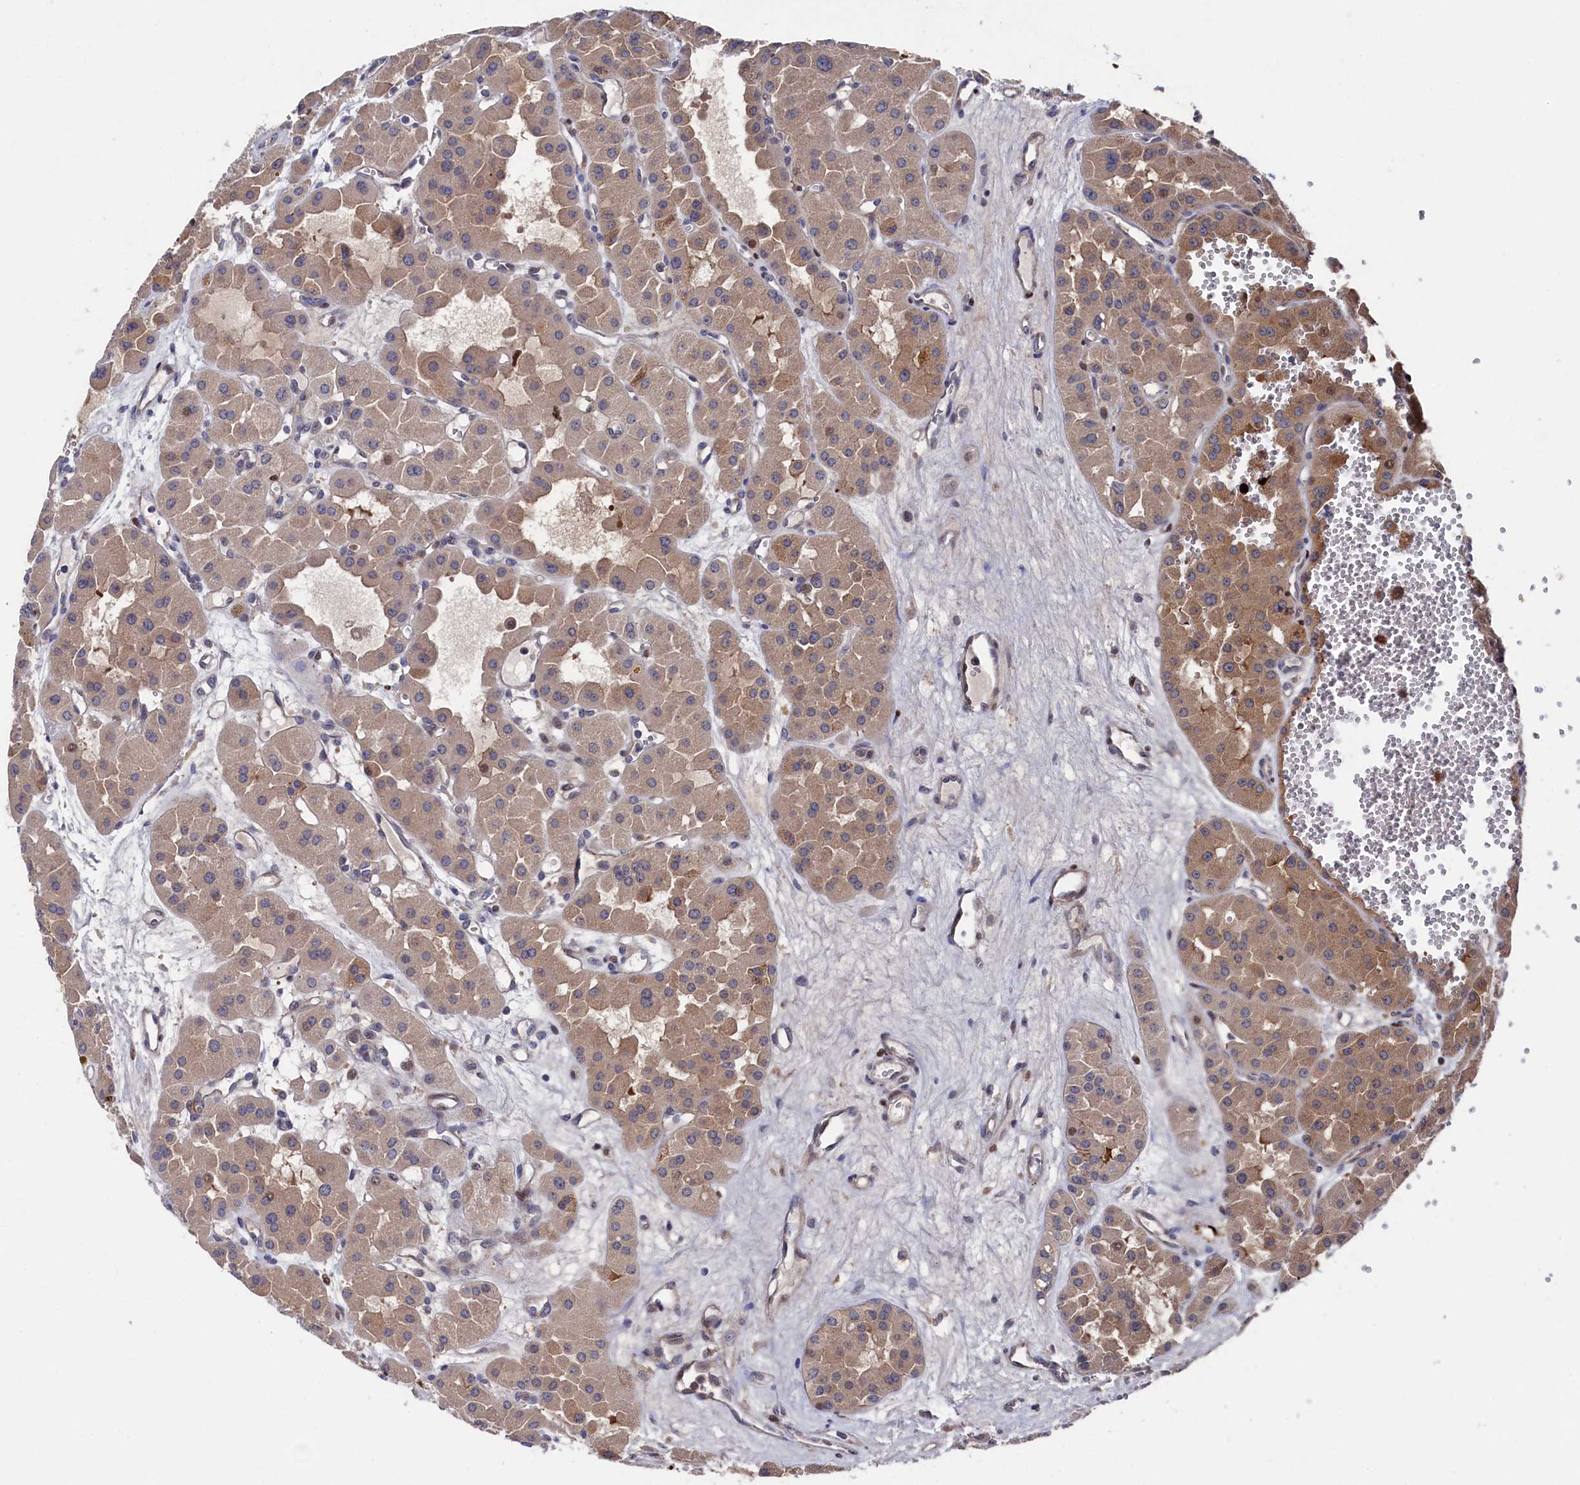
{"staining": {"intensity": "moderate", "quantity": ">75%", "location": "cytoplasmic/membranous"}, "tissue": "renal cancer", "cell_type": "Tumor cells", "image_type": "cancer", "snomed": [{"axis": "morphology", "description": "Carcinoma, NOS"}, {"axis": "topography", "description": "Kidney"}], "caption": "Renal cancer (carcinoma) stained with immunohistochemistry displays moderate cytoplasmic/membranous expression in approximately >75% of tumor cells.", "gene": "ZNF891", "patient": {"sex": "female", "age": 75}}